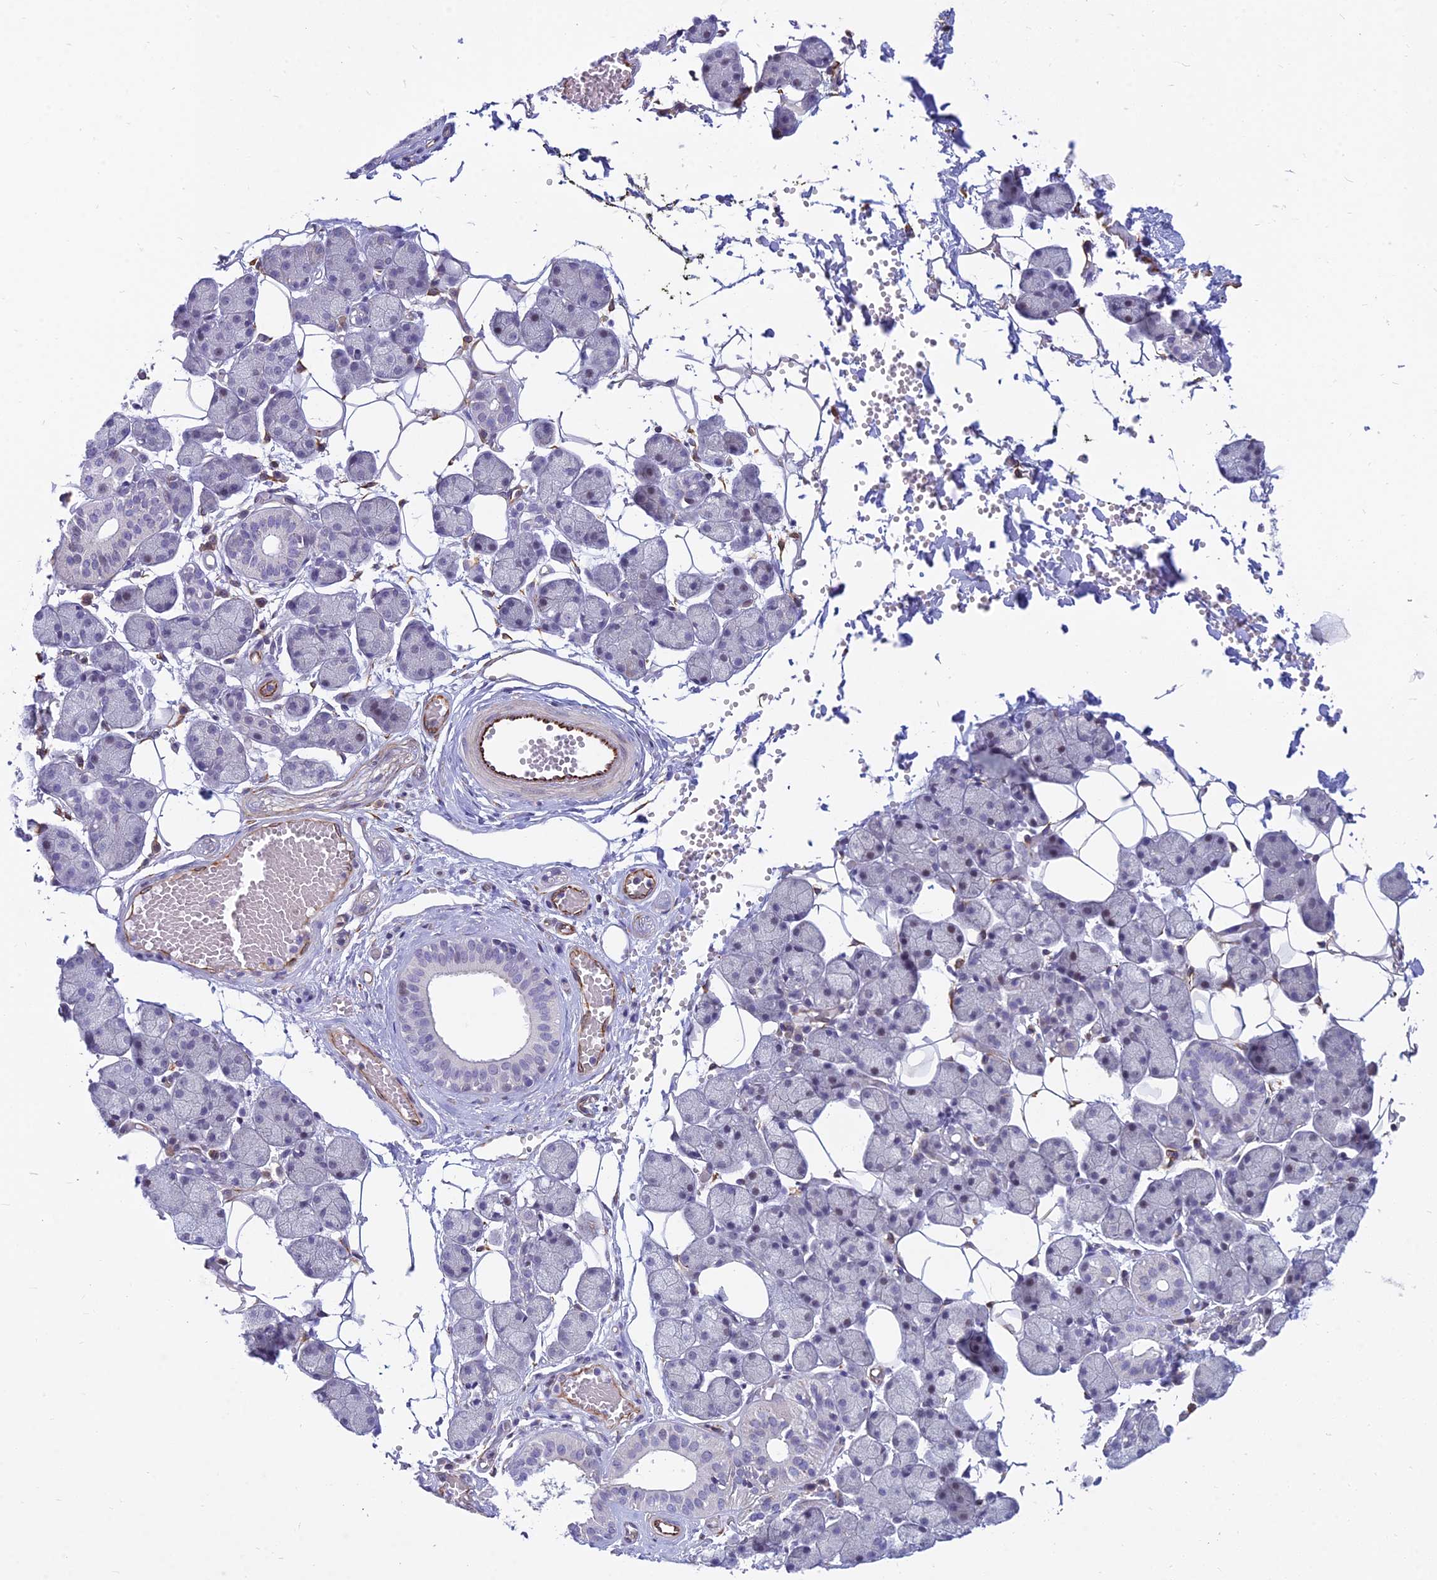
{"staining": {"intensity": "negative", "quantity": "none", "location": "none"}, "tissue": "salivary gland", "cell_type": "Glandular cells", "image_type": "normal", "snomed": [{"axis": "morphology", "description": "Normal tissue, NOS"}, {"axis": "topography", "description": "Salivary gland"}], "caption": "Immunohistochemistry (IHC) histopathology image of normal human salivary gland stained for a protein (brown), which reveals no expression in glandular cells. (Stains: DAB immunohistochemistry with hematoxylin counter stain, Microscopy: brightfield microscopy at high magnification).", "gene": "SAPCD2", "patient": {"sex": "female", "age": 33}}